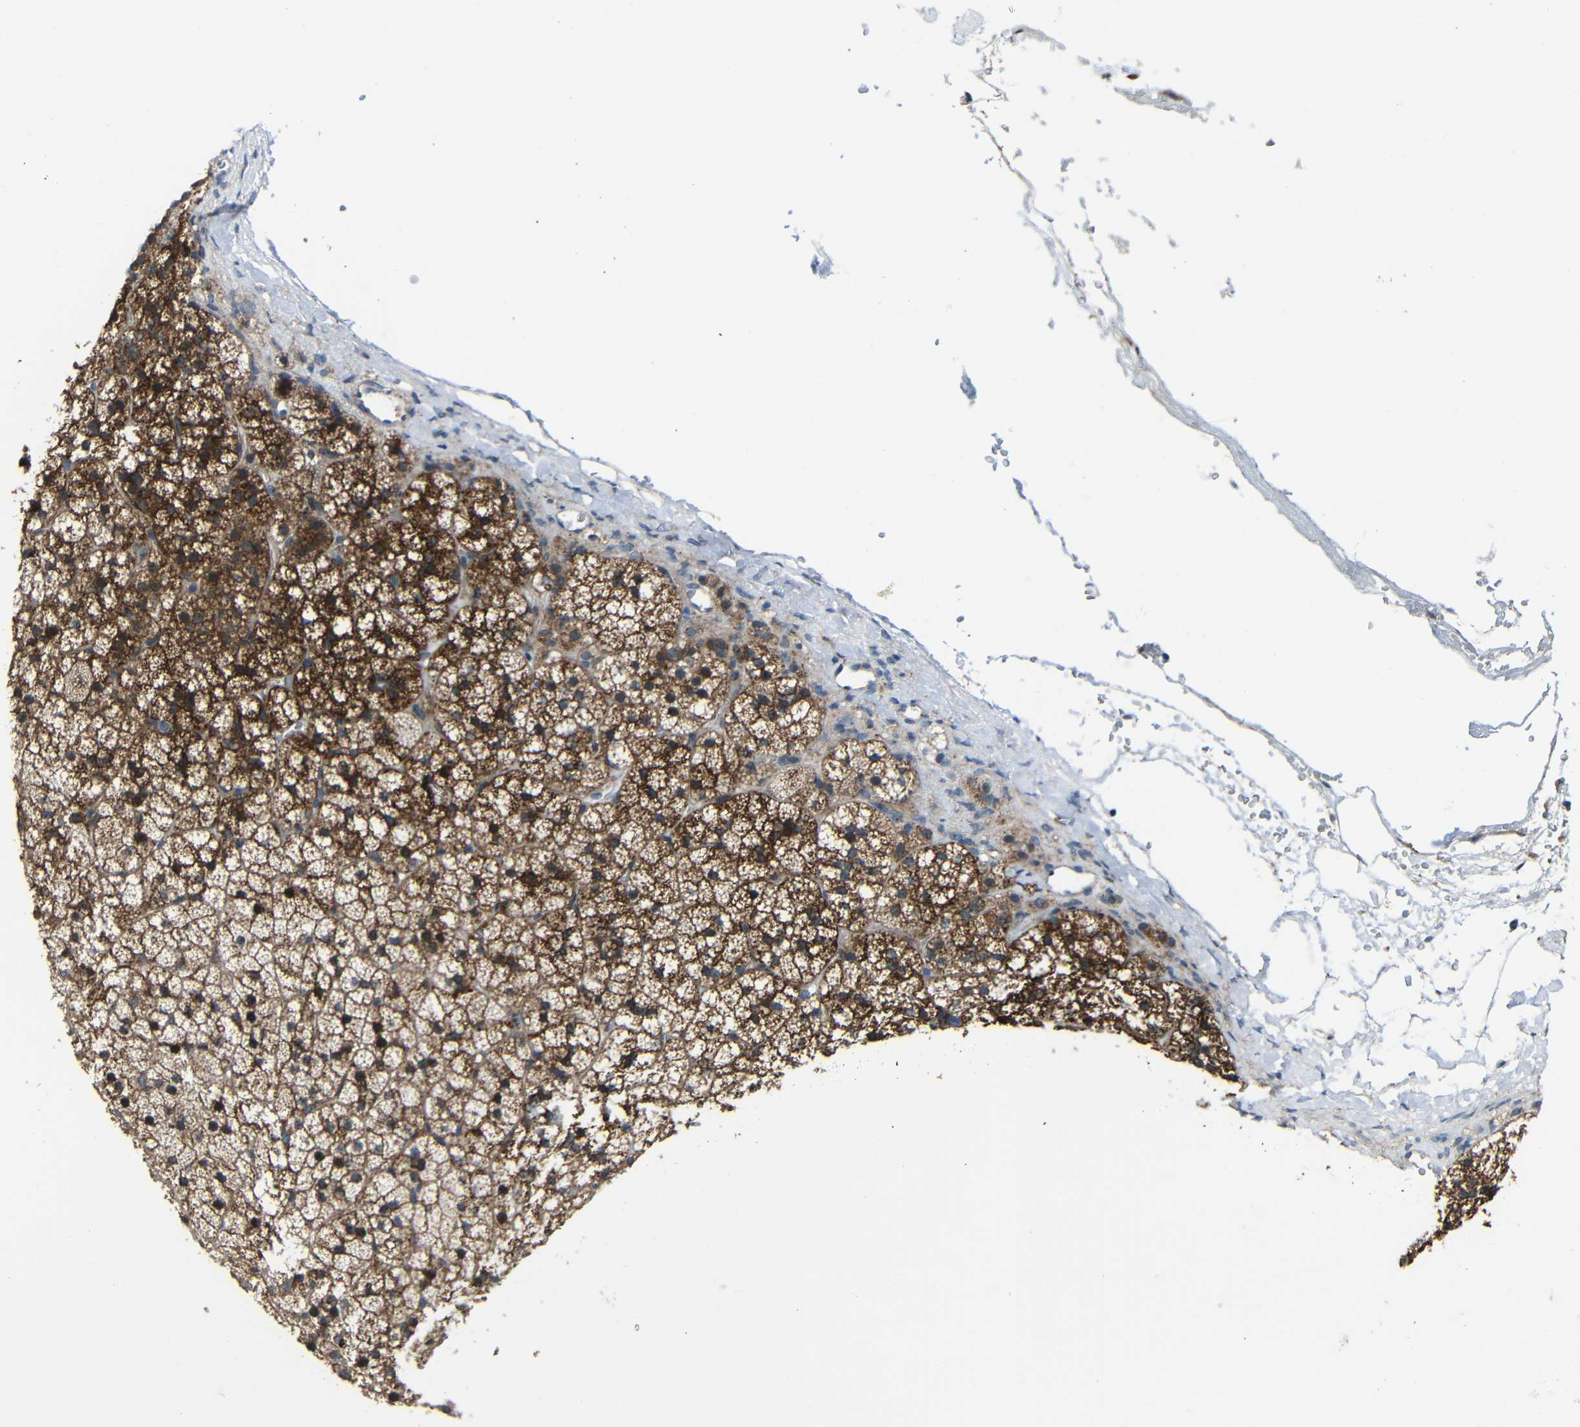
{"staining": {"intensity": "moderate", "quantity": ">75%", "location": "cytoplasmic/membranous"}, "tissue": "adrenal gland", "cell_type": "Glandular cells", "image_type": "normal", "snomed": [{"axis": "morphology", "description": "Normal tissue, NOS"}, {"axis": "topography", "description": "Adrenal gland"}], "caption": "Immunohistochemical staining of benign adrenal gland exhibits >75% levels of moderate cytoplasmic/membranous protein positivity in about >75% of glandular cells. The staining was performed using DAB, with brown indicating positive protein expression. Nuclei are stained blue with hematoxylin.", "gene": "DNAJC5", "patient": {"sex": "male", "age": 35}}